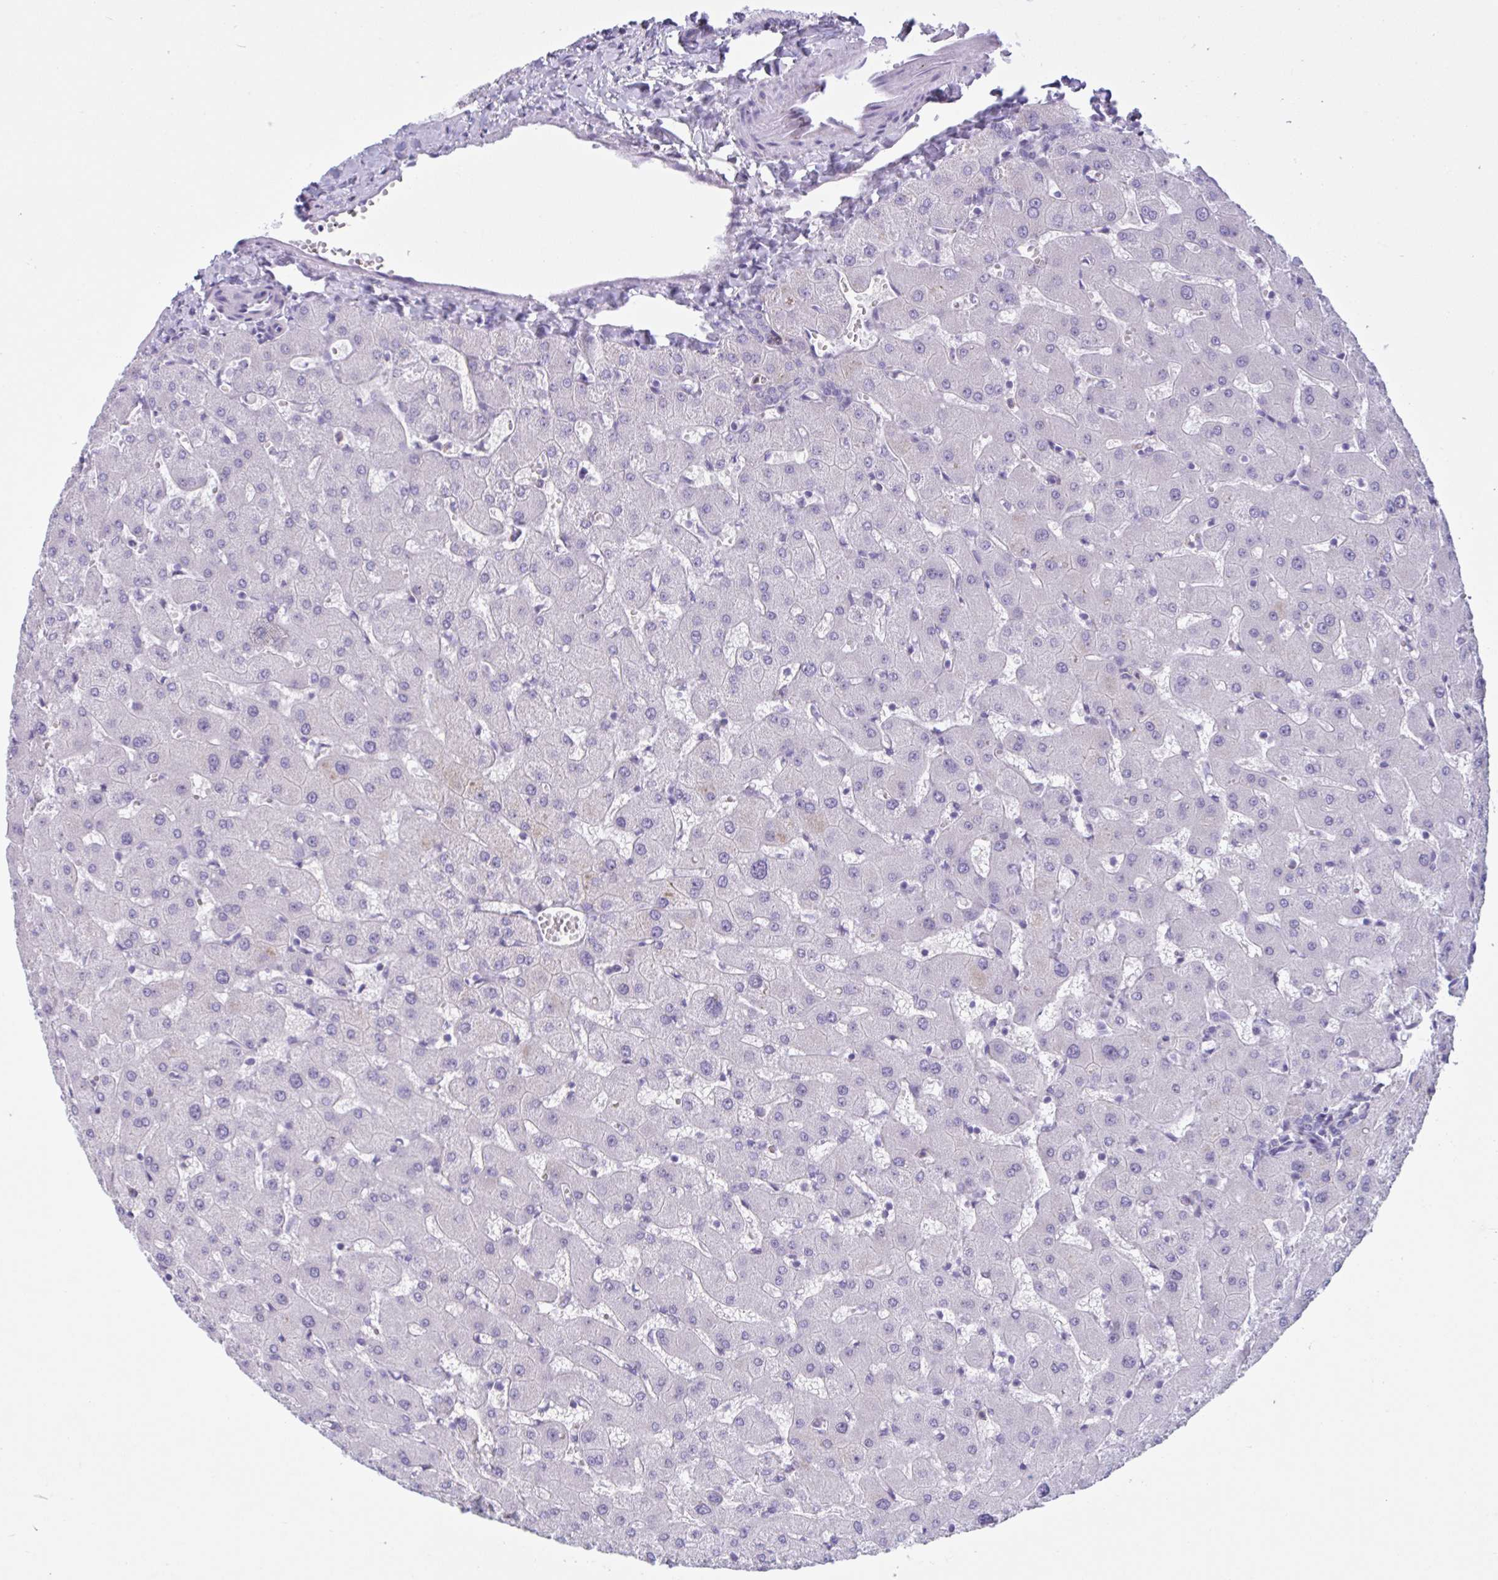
{"staining": {"intensity": "negative", "quantity": "none", "location": "none"}, "tissue": "liver", "cell_type": "Cholangiocytes", "image_type": "normal", "snomed": [{"axis": "morphology", "description": "Normal tissue, NOS"}, {"axis": "topography", "description": "Liver"}], "caption": "Cholangiocytes show no significant protein staining in benign liver. (DAB (3,3'-diaminobenzidine) IHC visualized using brightfield microscopy, high magnification).", "gene": "WNT9B", "patient": {"sex": "female", "age": 63}}